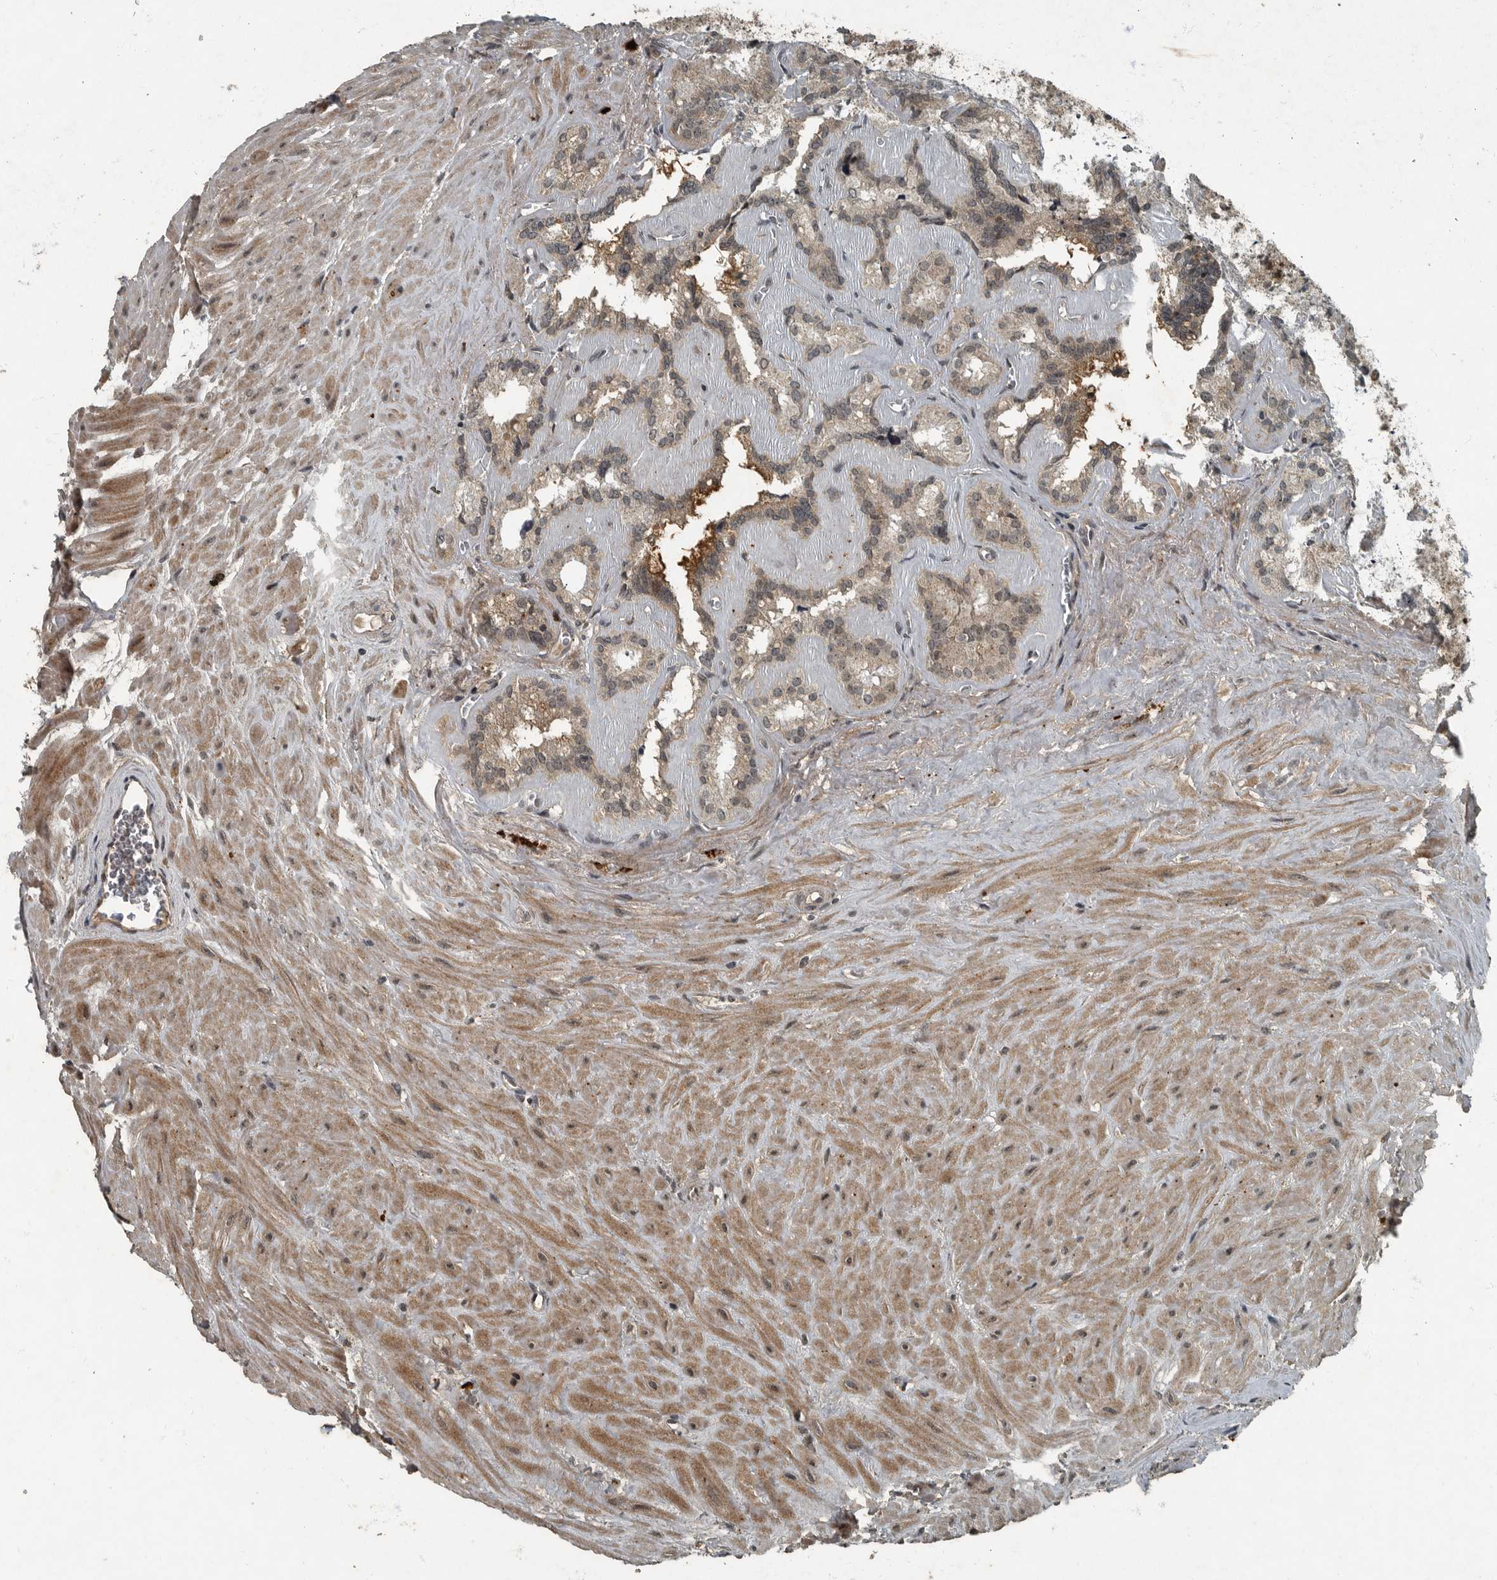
{"staining": {"intensity": "moderate", "quantity": "25%-75%", "location": "cytoplasmic/membranous"}, "tissue": "seminal vesicle", "cell_type": "Glandular cells", "image_type": "normal", "snomed": [{"axis": "morphology", "description": "Normal tissue, NOS"}, {"axis": "topography", "description": "Prostate"}, {"axis": "topography", "description": "Seminal veicle"}], "caption": "High-magnification brightfield microscopy of normal seminal vesicle stained with DAB (3,3'-diaminobenzidine) (brown) and counterstained with hematoxylin (blue). glandular cells exhibit moderate cytoplasmic/membranous expression is present in approximately25%-75% of cells. (brown staining indicates protein expression, while blue staining denotes nuclei).", "gene": "FOXO1", "patient": {"sex": "male", "age": 59}}